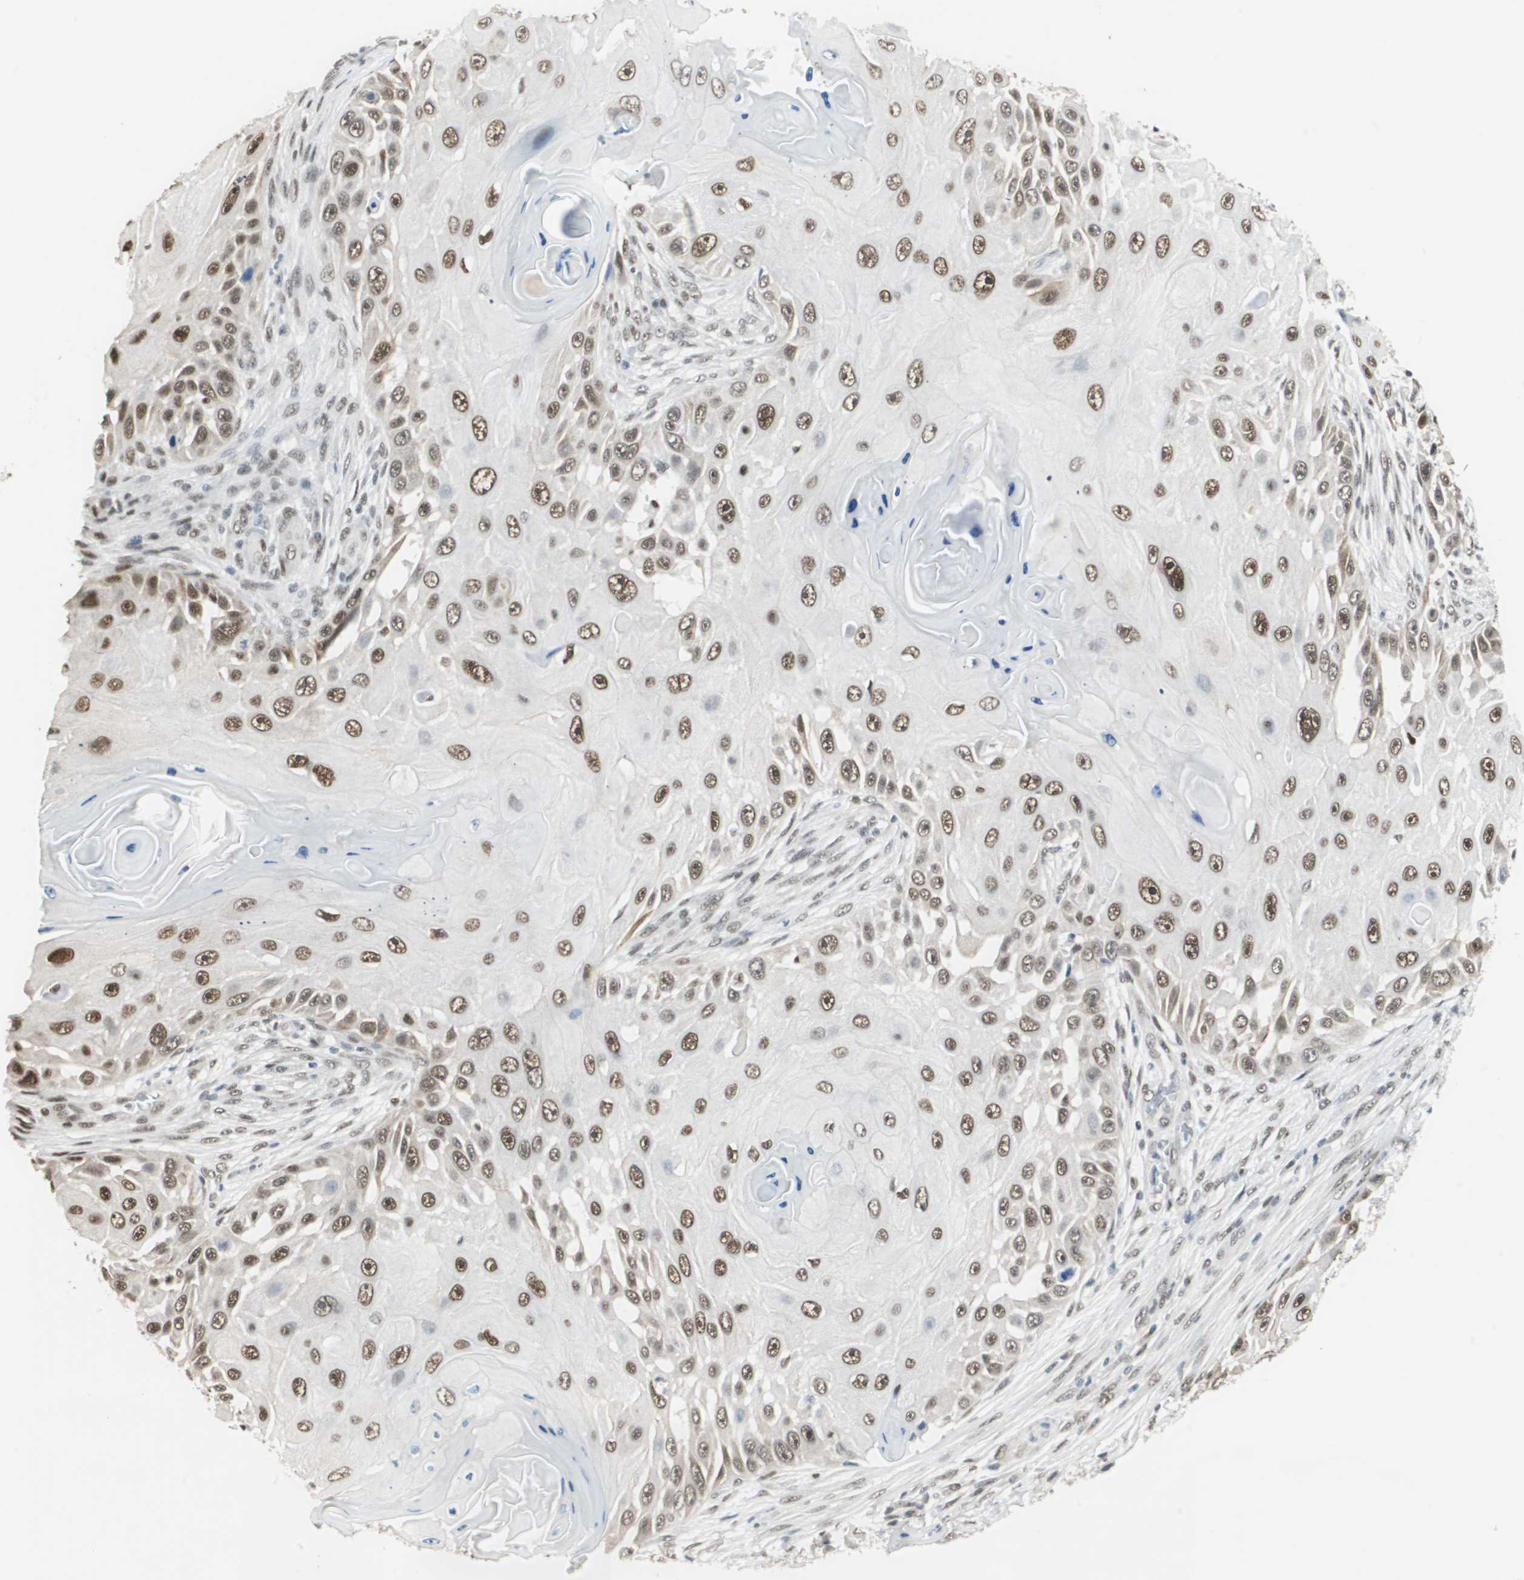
{"staining": {"intensity": "moderate", "quantity": ">75%", "location": "nuclear"}, "tissue": "skin cancer", "cell_type": "Tumor cells", "image_type": "cancer", "snomed": [{"axis": "morphology", "description": "Squamous cell carcinoma, NOS"}, {"axis": "topography", "description": "Skin"}], "caption": "Immunohistochemical staining of skin cancer (squamous cell carcinoma) demonstrates medium levels of moderate nuclear protein expression in approximately >75% of tumor cells.", "gene": "ZBTB17", "patient": {"sex": "female", "age": 44}}